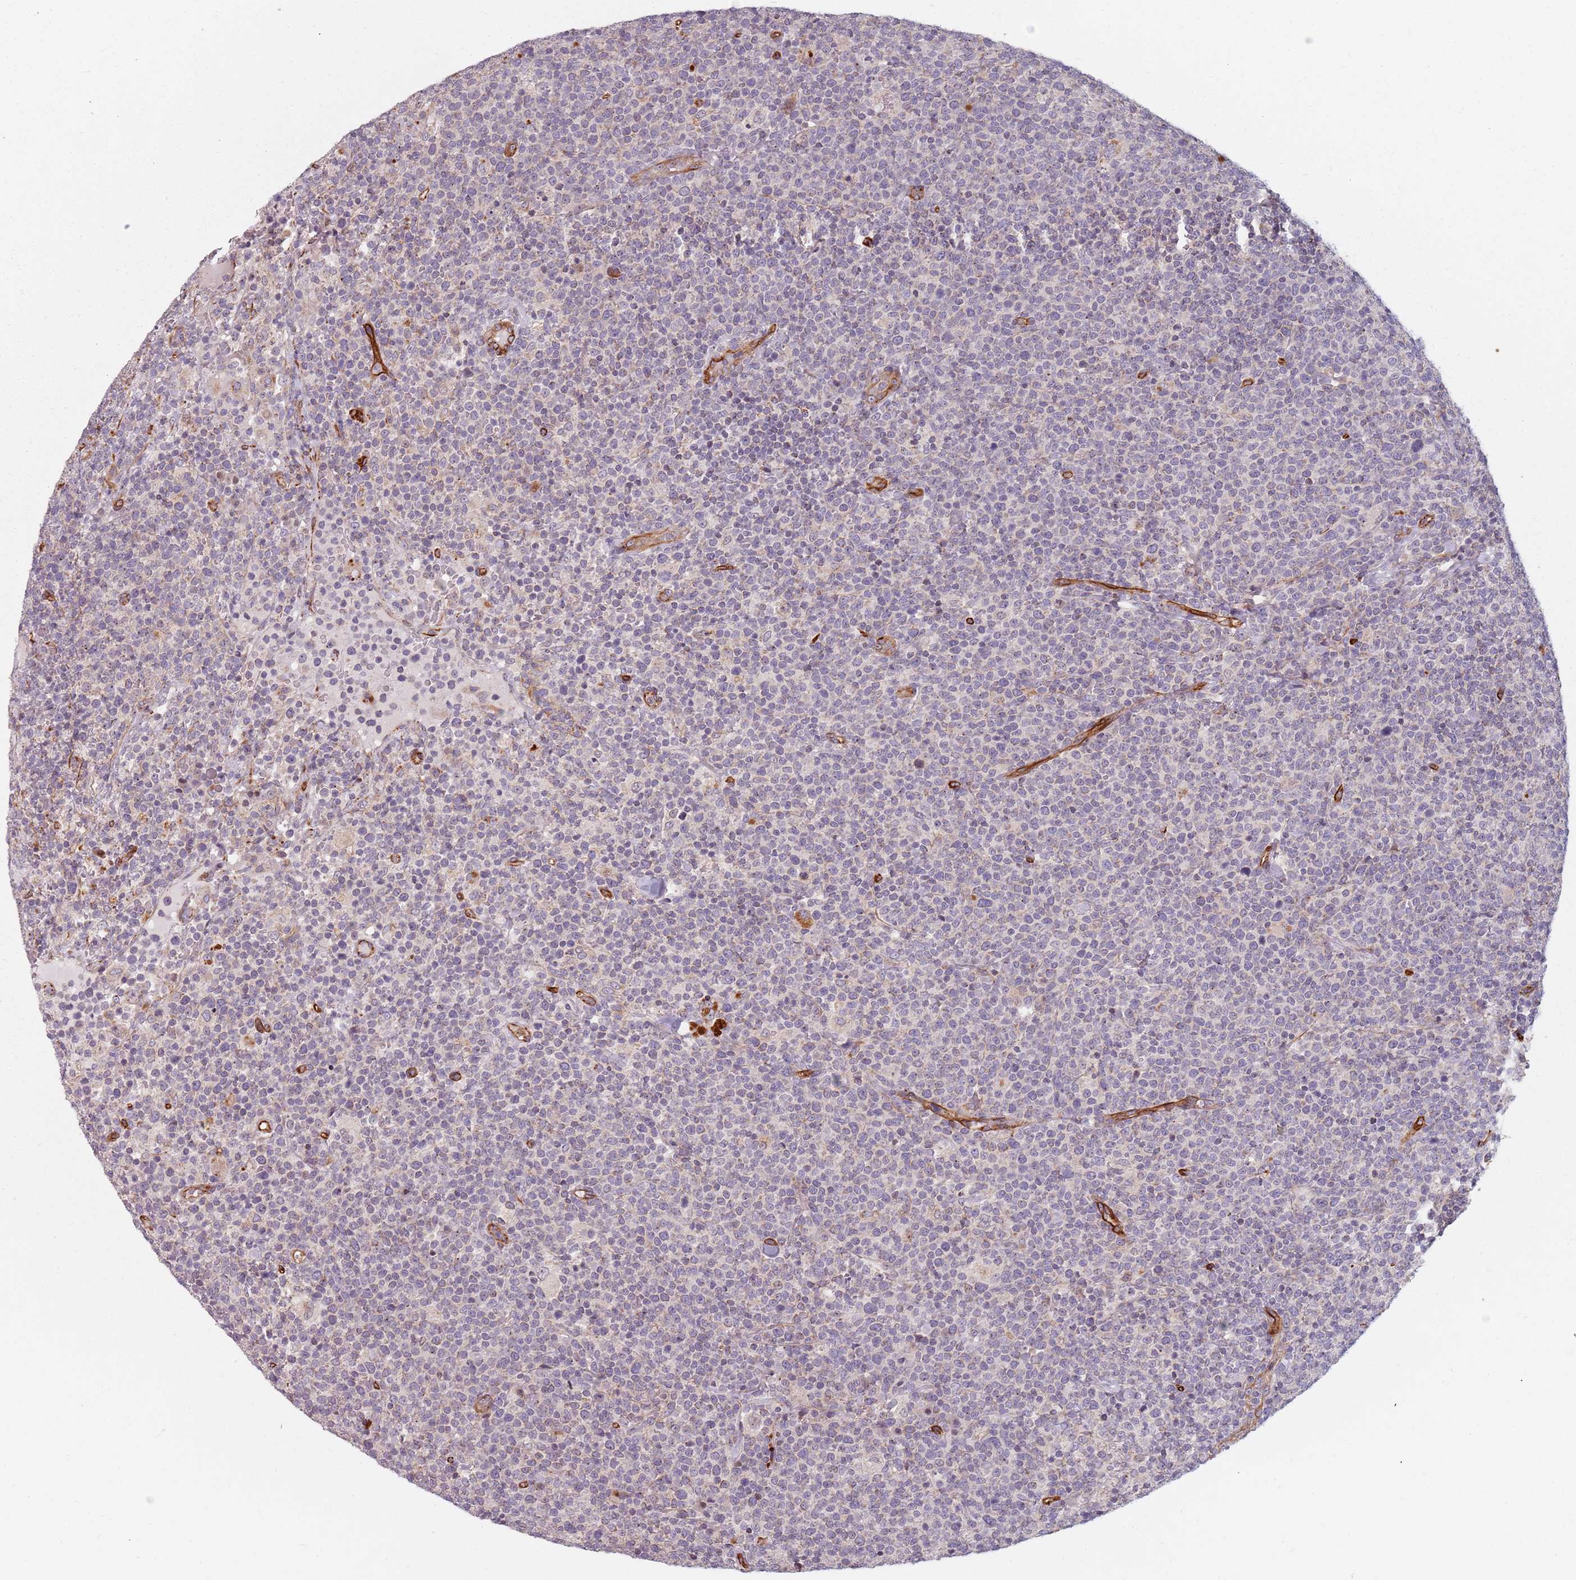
{"staining": {"intensity": "negative", "quantity": "none", "location": "none"}, "tissue": "lymphoma", "cell_type": "Tumor cells", "image_type": "cancer", "snomed": [{"axis": "morphology", "description": "Malignant lymphoma, non-Hodgkin's type, High grade"}, {"axis": "topography", "description": "Lymph node"}], "caption": "DAB immunohistochemical staining of lymphoma displays no significant expression in tumor cells.", "gene": "GAS2L3", "patient": {"sex": "male", "age": 61}}